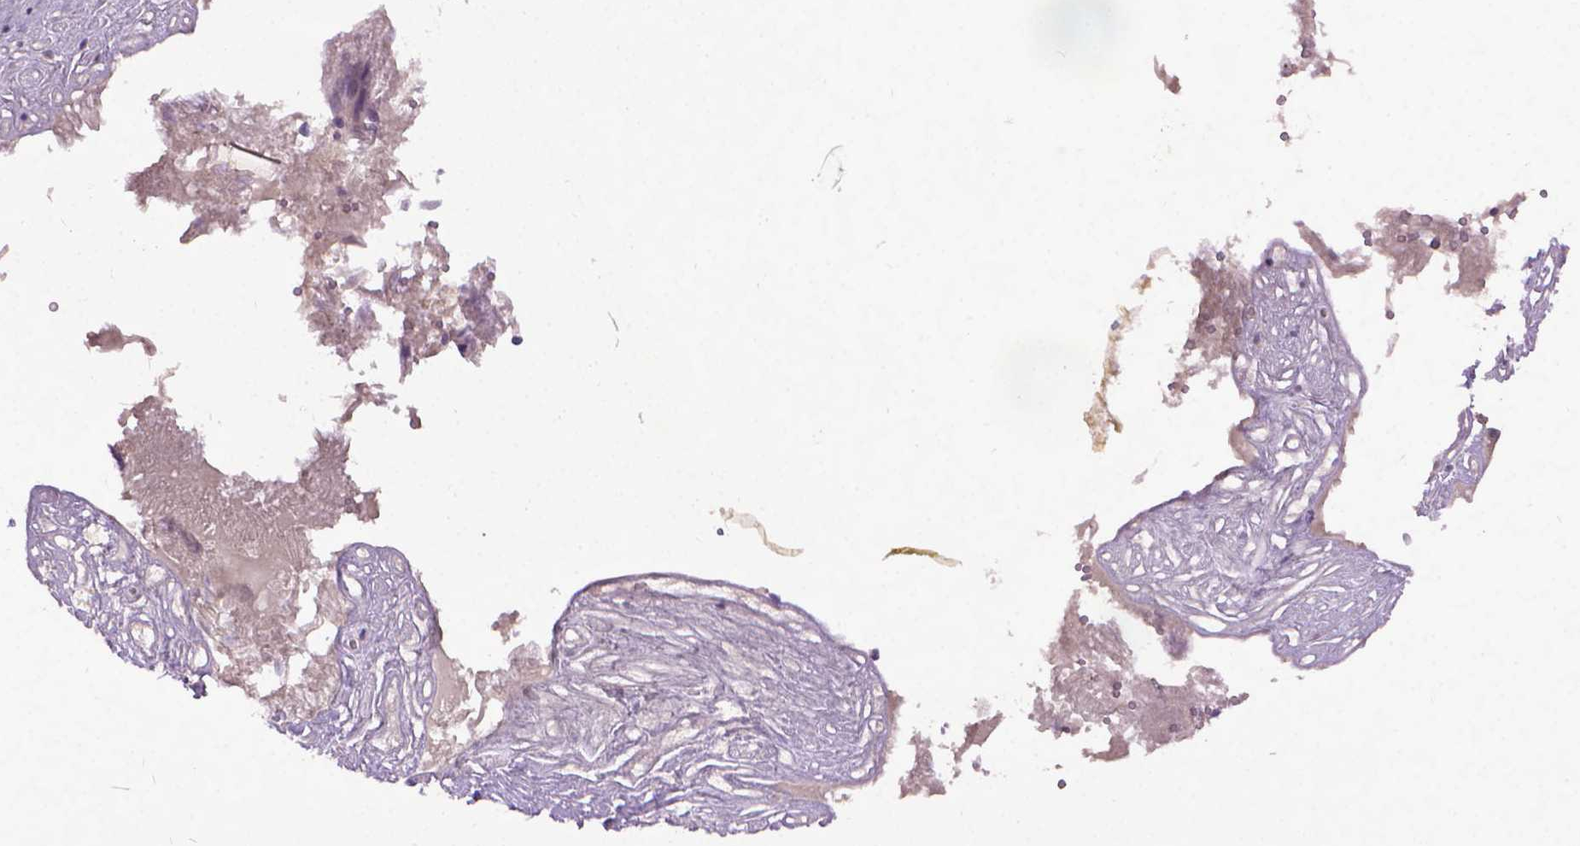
{"staining": {"intensity": "negative", "quantity": "none", "location": "none"}, "tissue": "gallbladder", "cell_type": "Glandular cells", "image_type": "normal", "snomed": [{"axis": "morphology", "description": "Normal tissue, NOS"}, {"axis": "topography", "description": "Gallbladder"}, {"axis": "topography", "description": "Peripheral nerve tissue"}], "caption": "IHC image of benign human gallbladder stained for a protein (brown), which displays no staining in glandular cells.", "gene": "KMO", "patient": {"sex": "male", "age": 17}}